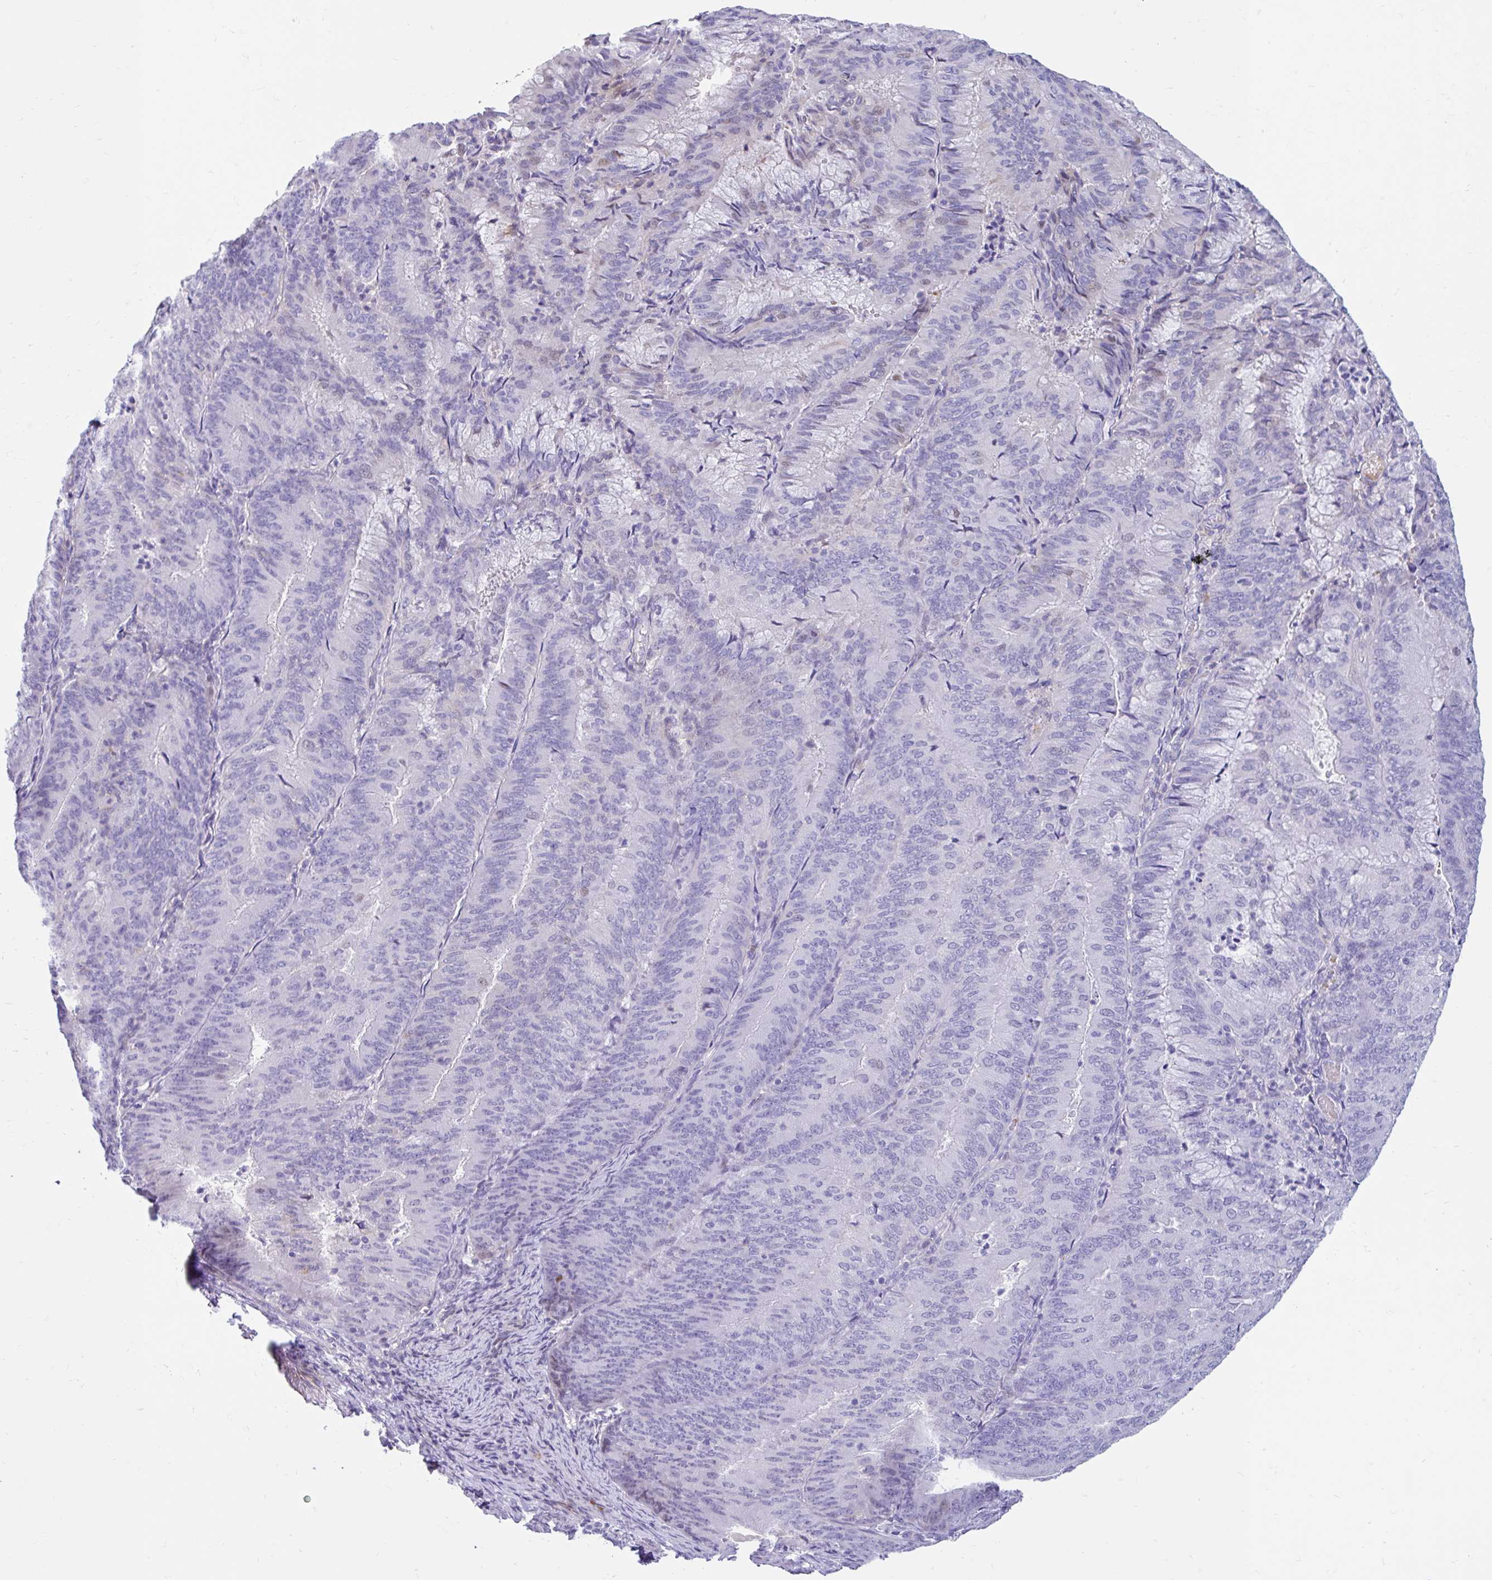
{"staining": {"intensity": "negative", "quantity": "none", "location": "none"}, "tissue": "endometrial cancer", "cell_type": "Tumor cells", "image_type": "cancer", "snomed": [{"axis": "morphology", "description": "Adenocarcinoma, NOS"}, {"axis": "topography", "description": "Endometrium"}], "caption": "DAB immunohistochemical staining of human endometrial cancer displays no significant staining in tumor cells. (DAB IHC visualized using brightfield microscopy, high magnification).", "gene": "NHLH2", "patient": {"sex": "female", "age": 57}}